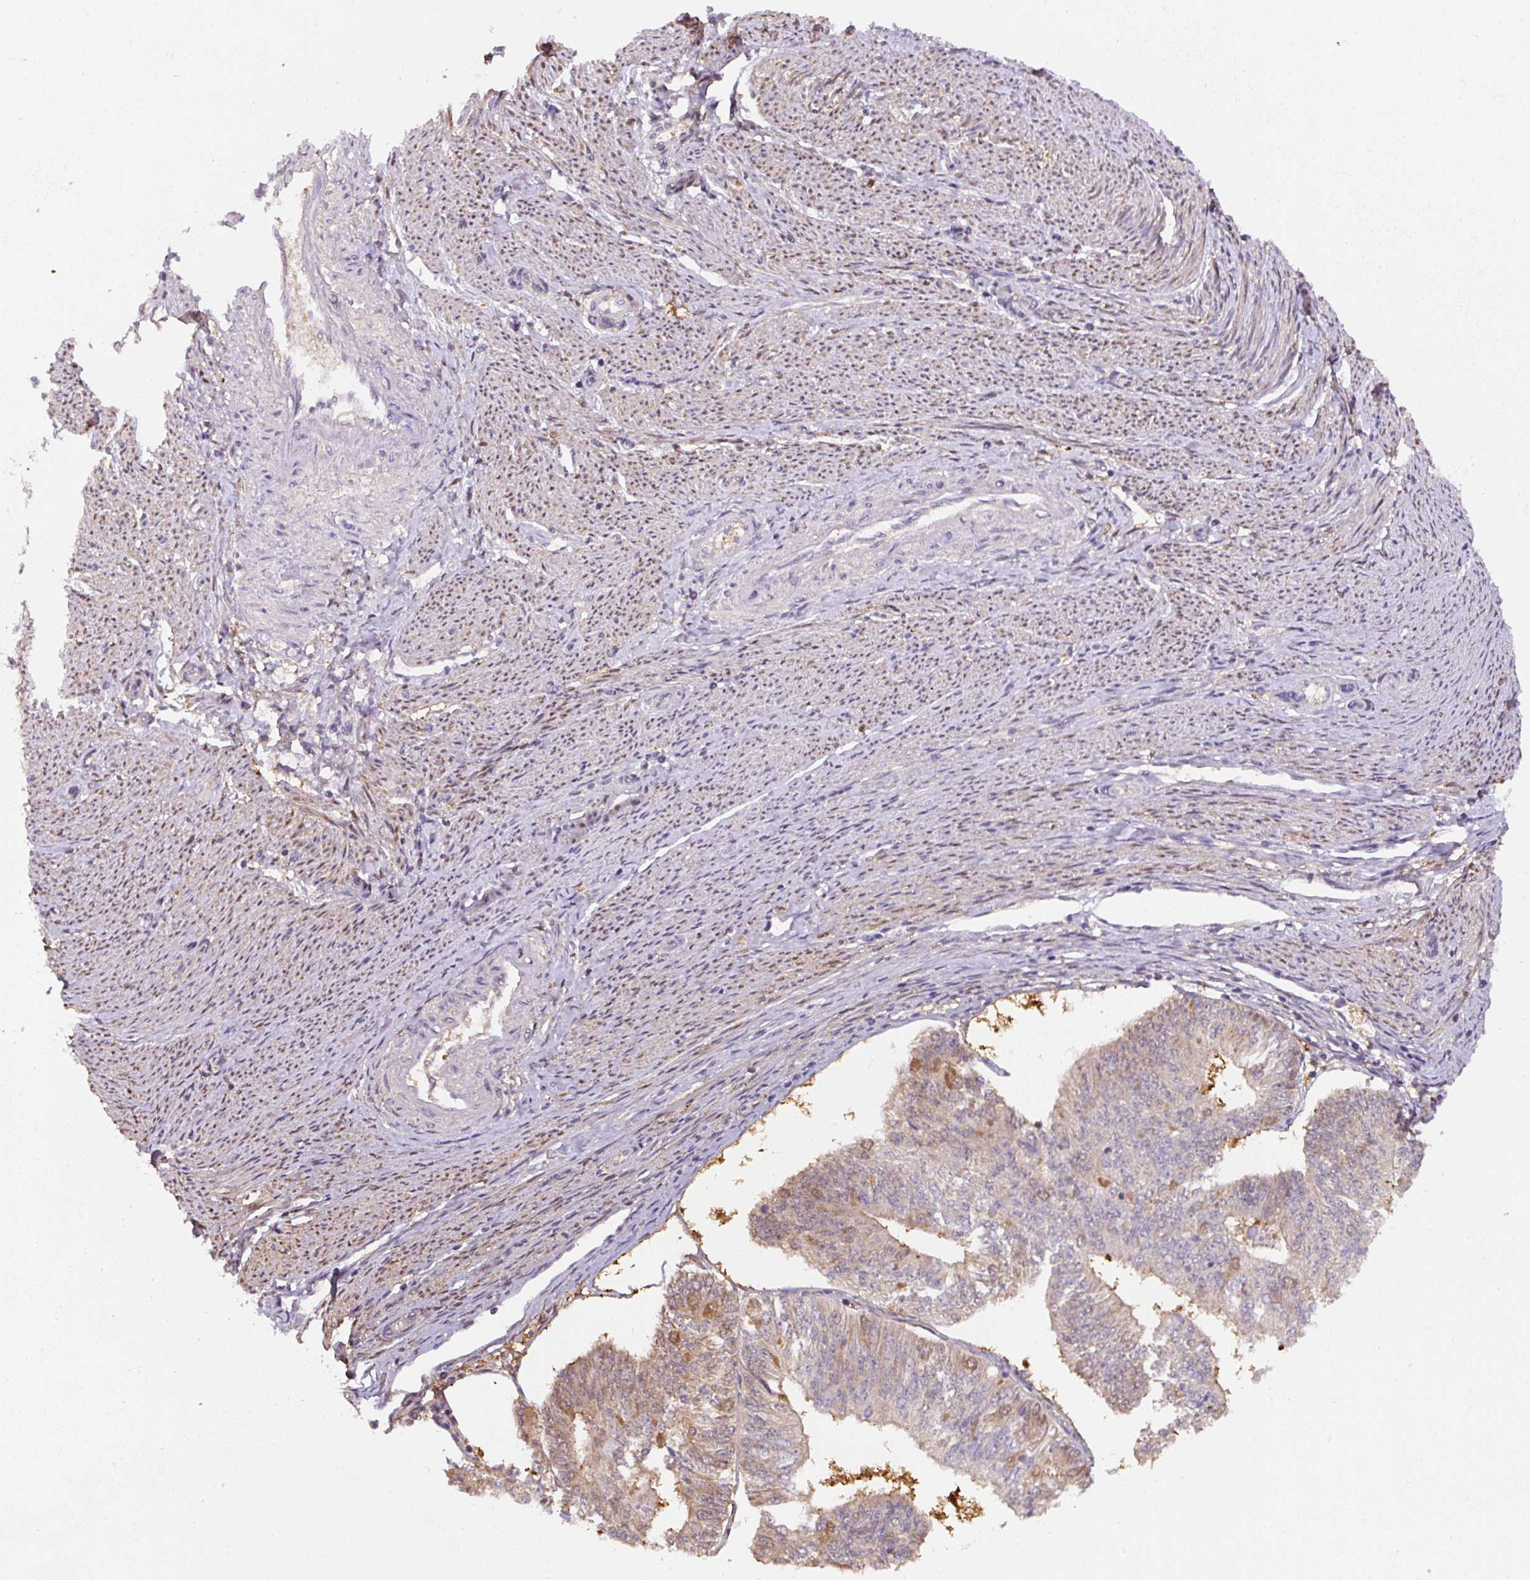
{"staining": {"intensity": "moderate", "quantity": "<25%", "location": "cytoplasmic/membranous"}, "tissue": "endometrial cancer", "cell_type": "Tumor cells", "image_type": "cancer", "snomed": [{"axis": "morphology", "description": "Adenocarcinoma, NOS"}, {"axis": "topography", "description": "Endometrium"}], "caption": "Immunohistochemical staining of endometrial cancer exhibits low levels of moderate cytoplasmic/membranous protein positivity in about <25% of tumor cells.", "gene": "ST13", "patient": {"sex": "female", "age": 58}}